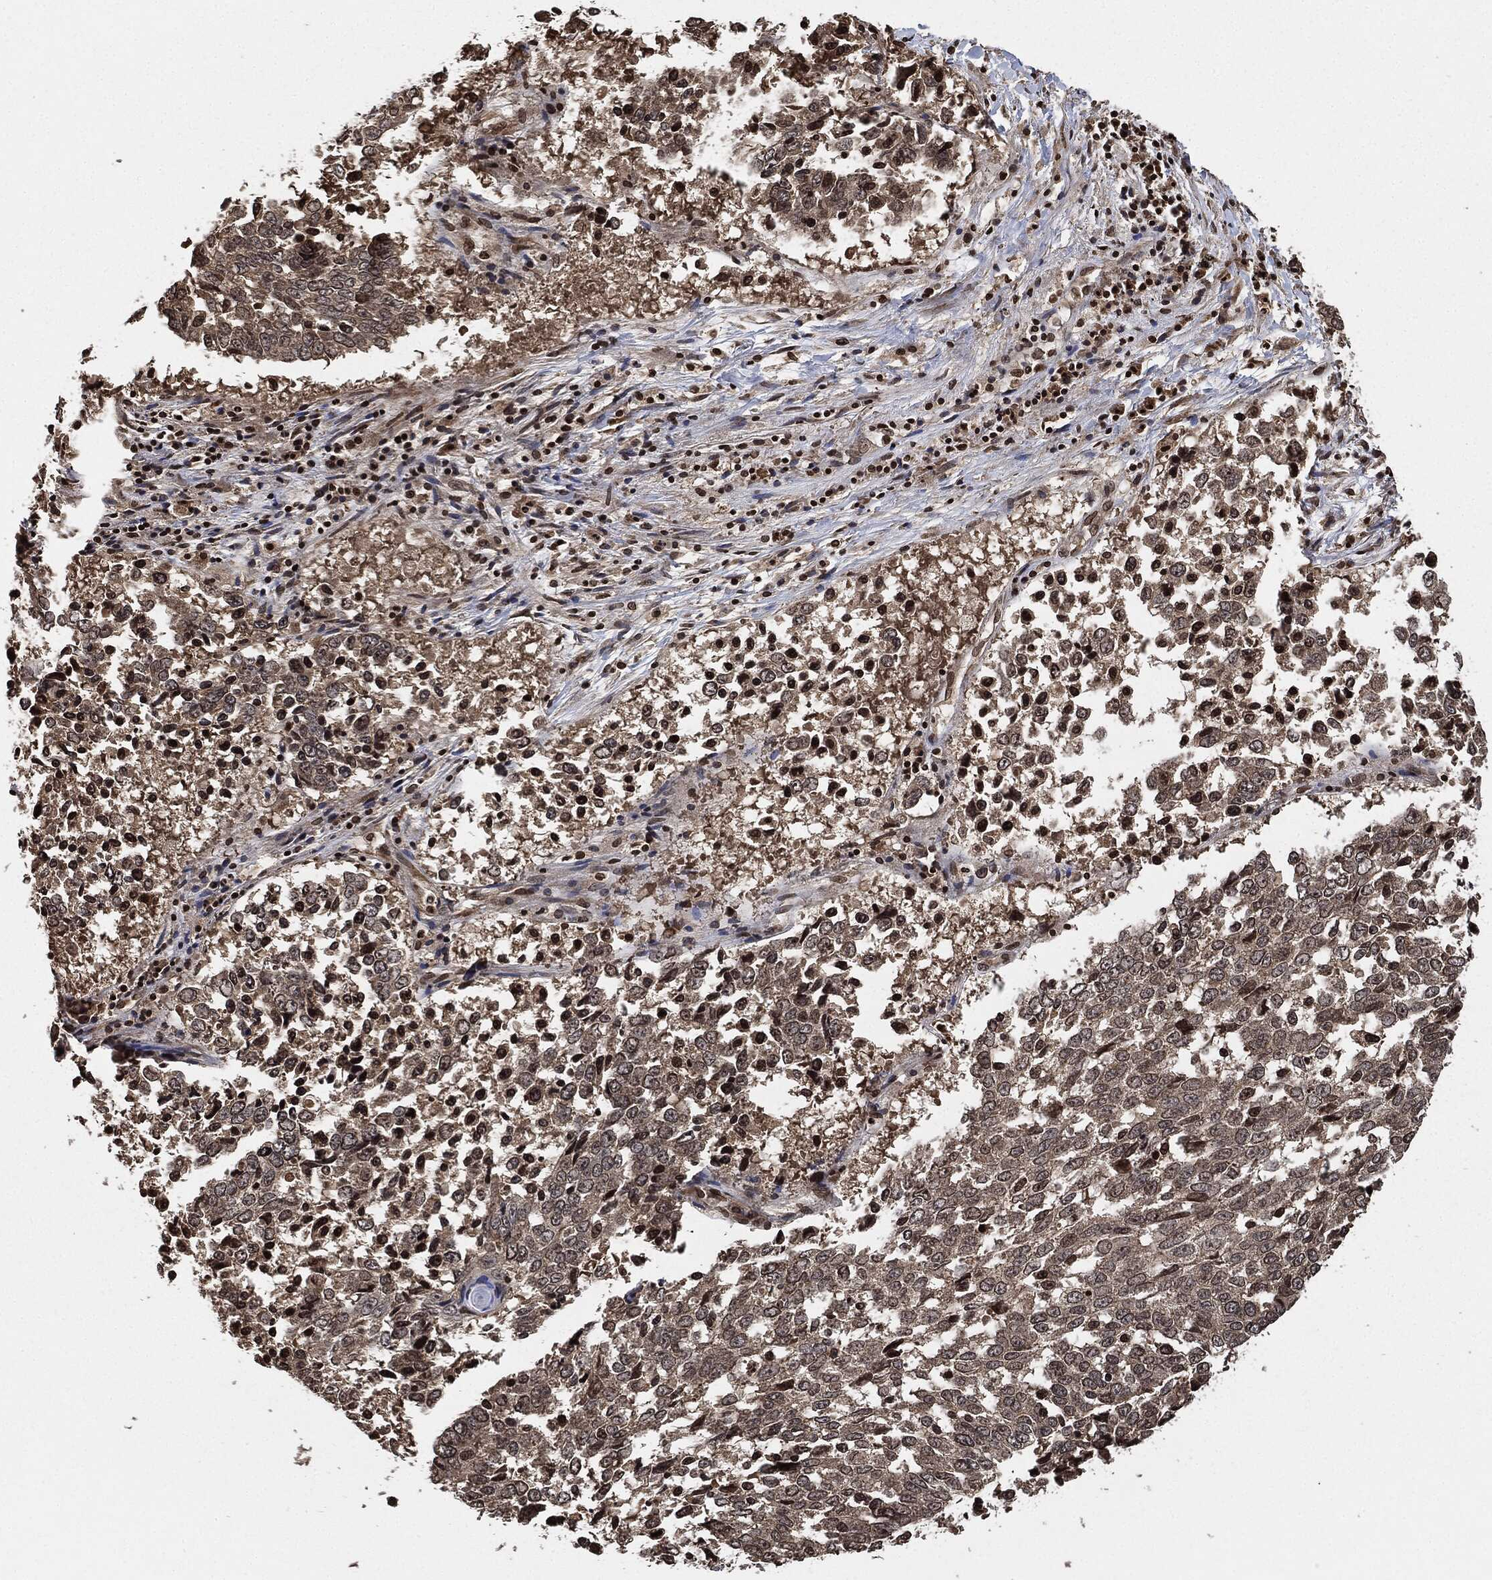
{"staining": {"intensity": "negative", "quantity": "none", "location": "none"}, "tissue": "lung cancer", "cell_type": "Tumor cells", "image_type": "cancer", "snomed": [{"axis": "morphology", "description": "Squamous cell carcinoma, NOS"}, {"axis": "topography", "description": "Lung"}], "caption": "Lung squamous cell carcinoma stained for a protein using immunohistochemistry exhibits no expression tumor cells.", "gene": "PDK1", "patient": {"sex": "male", "age": 82}}